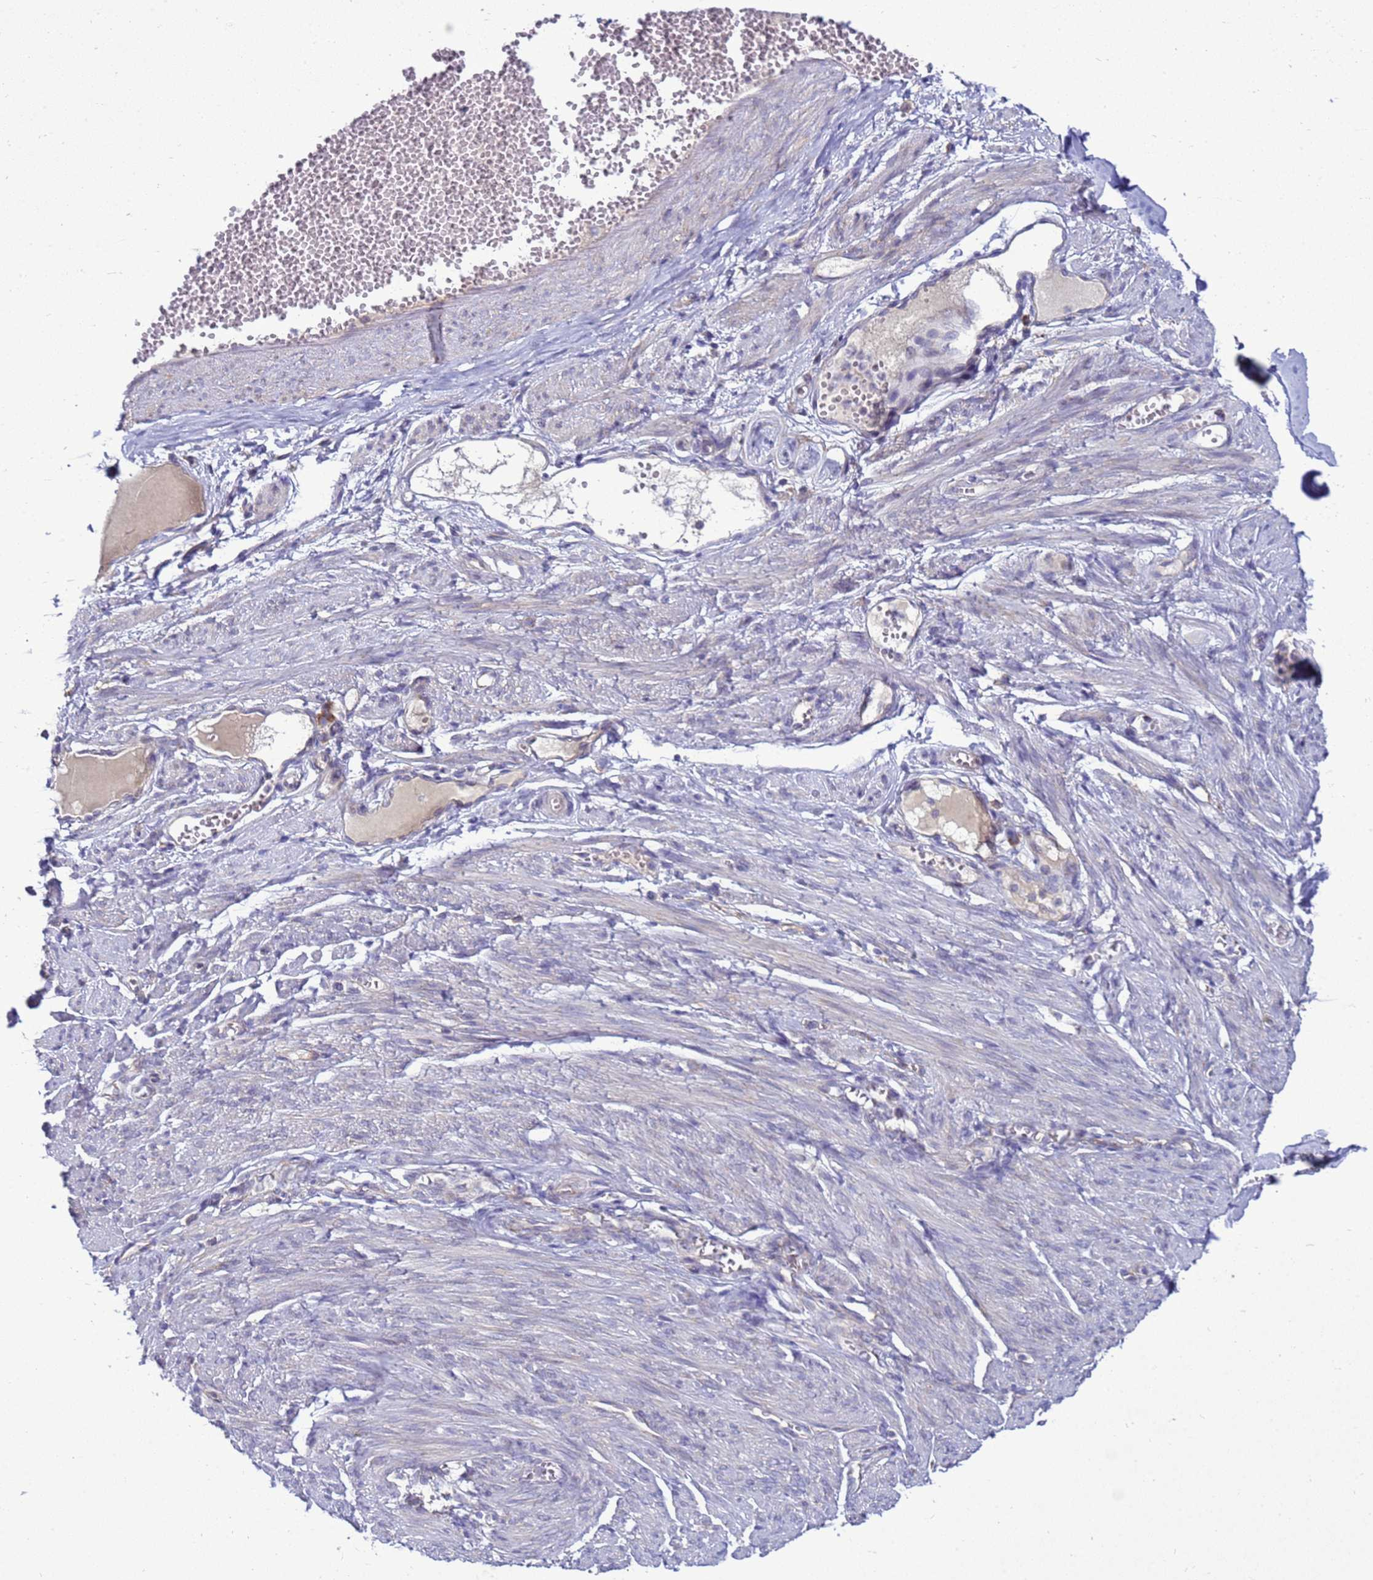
{"staining": {"intensity": "negative", "quantity": "none", "location": "none"}, "tissue": "soft tissue", "cell_type": "Chondrocytes", "image_type": "normal", "snomed": [{"axis": "morphology", "description": "Normal tissue, NOS"}, {"axis": "topography", "description": "Smooth muscle"}, {"axis": "topography", "description": "Peripheral nerve tissue"}], "caption": "The histopathology image reveals no significant staining in chondrocytes of soft tissue.", "gene": "MON1B", "patient": {"sex": "female", "age": 39}}